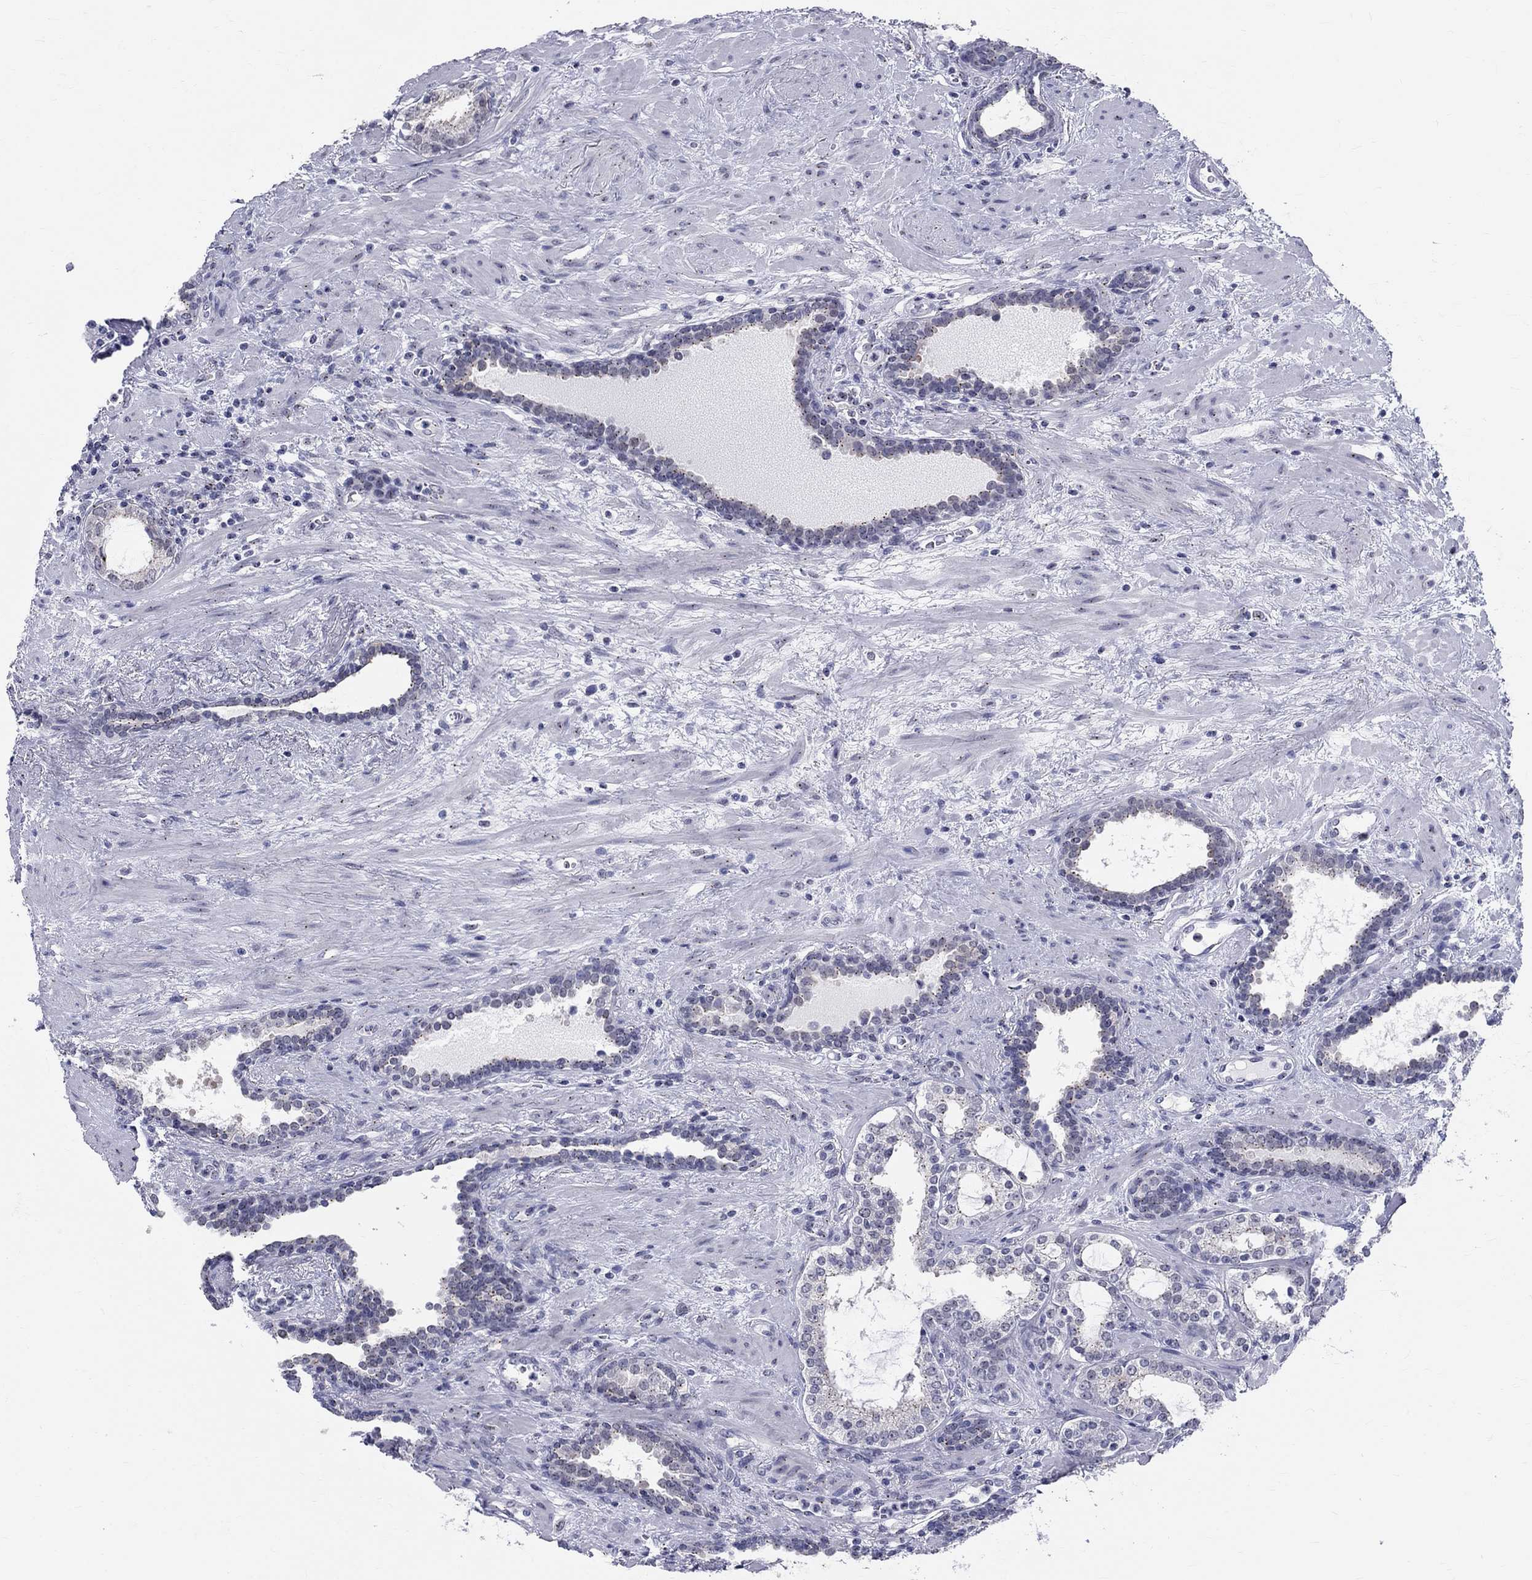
{"staining": {"intensity": "negative", "quantity": "none", "location": "none"}, "tissue": "prostate cancer", "cell_type": "Tumor cells", "image_type": "cancer", "snomed": [{"axis": "morphology", "description": "Adenocarcinoma, NOS"}, {"axis": "topography", "description": "Prostate"}], "caption": "There is no significant positivity in tumor cells of prostate cancer (adenocarcinoma).", "gene": "CEP43", "patient": {"sex": "male", "age": 66}}